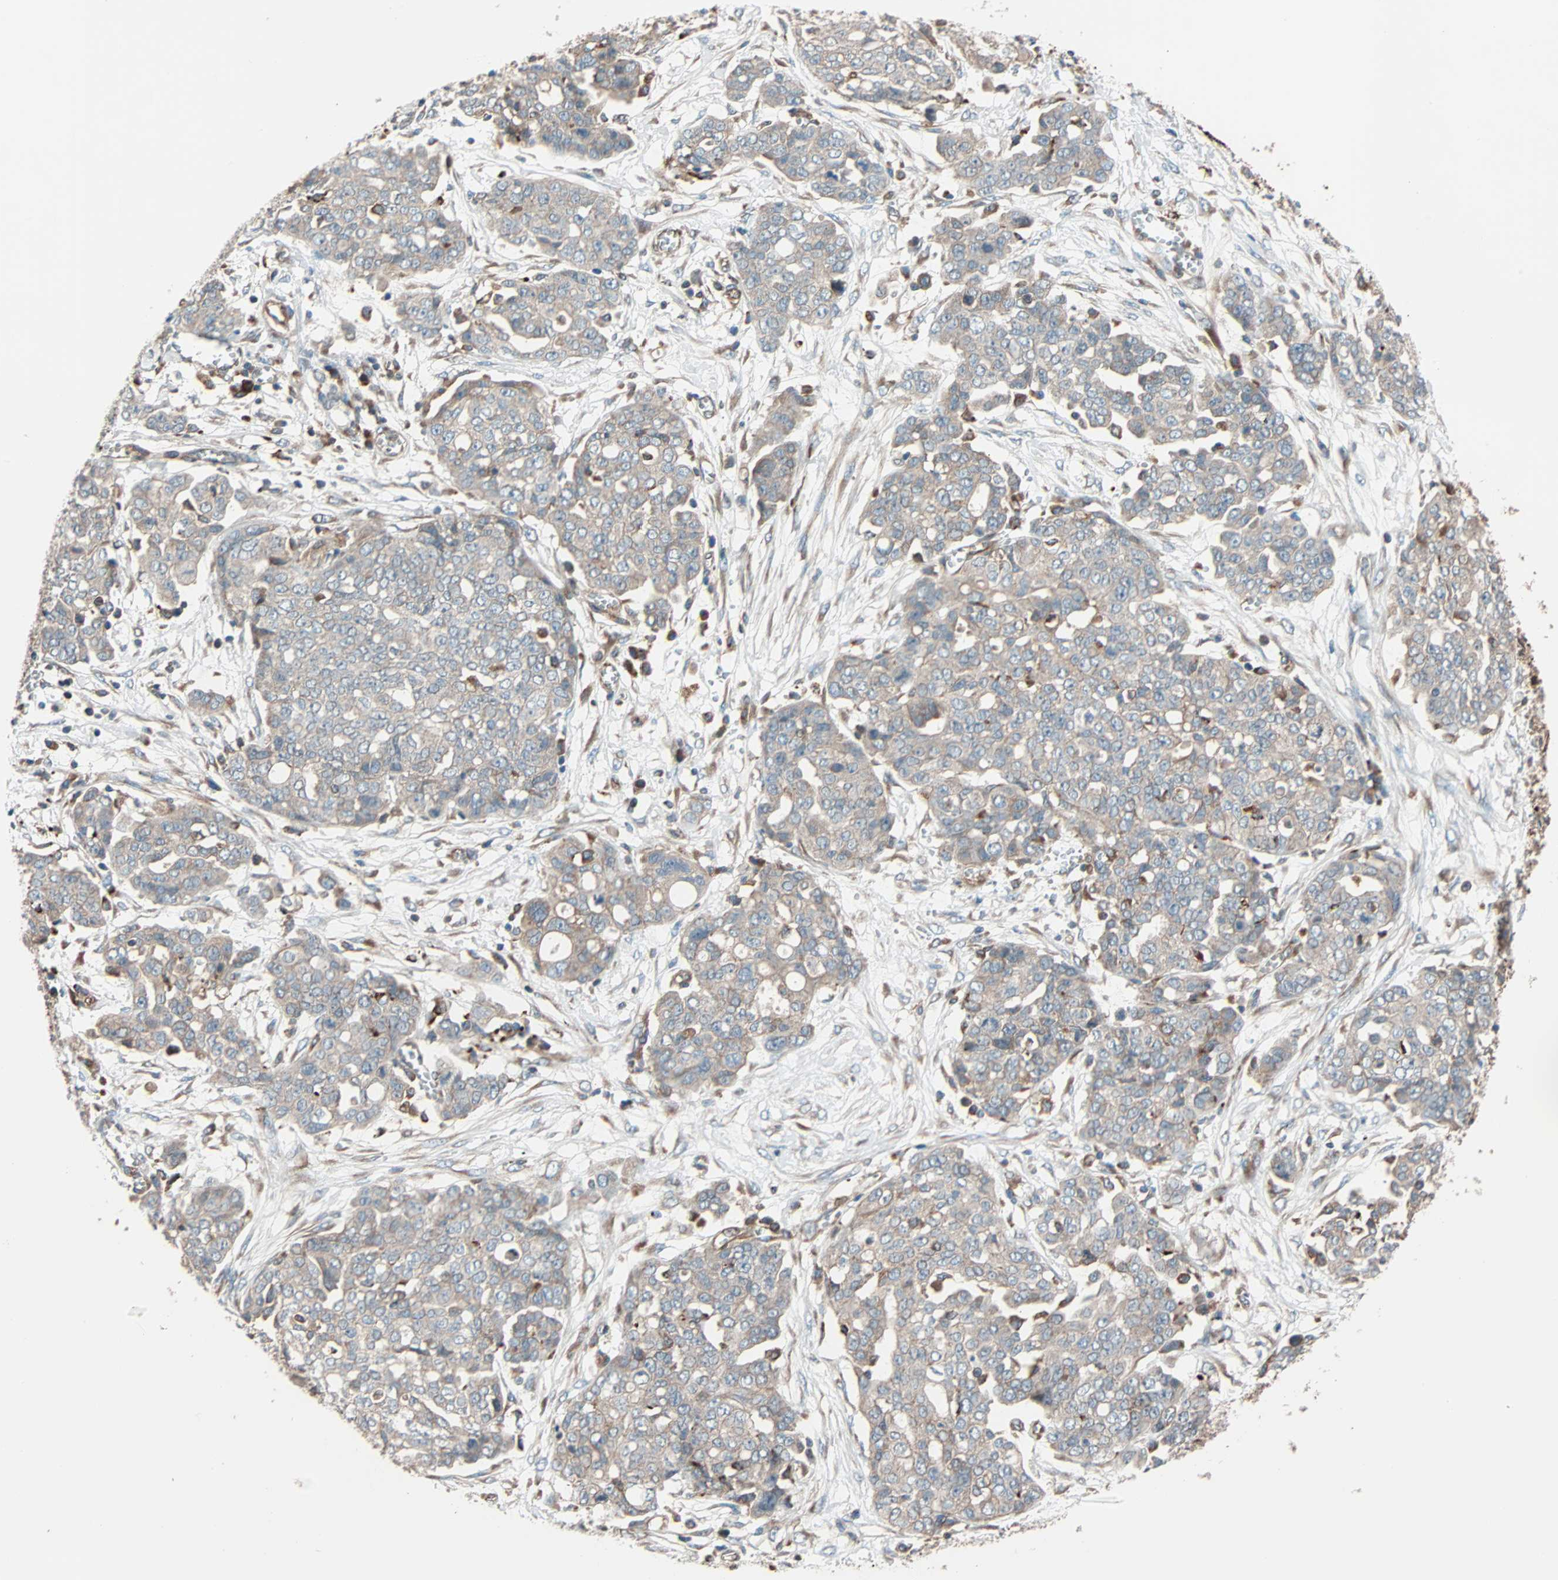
{"staining": {"intensity": "weak", "quantity": ">75%", "location": "cytoplasmic/membranous"}, "tissue": "ovarian cancer", "cell_type": "Tumor cells", "image_type": "cancer", "snomed": [{"axis": "morphology", "description": "Cystadenocarcinoma, serous, NOS"}, {"axis": "topography", "description": "Soft tissue"}, {"axis": "topography", "description": "Ovary"}], "caption": "Serous cystadenocarcinoma (ovarian) stained for a protein displays weak cytoplasmic/membranous positivity in tumor cells.", "gene": "PHYH", "patient": {"sex": "female", "age": 57}}